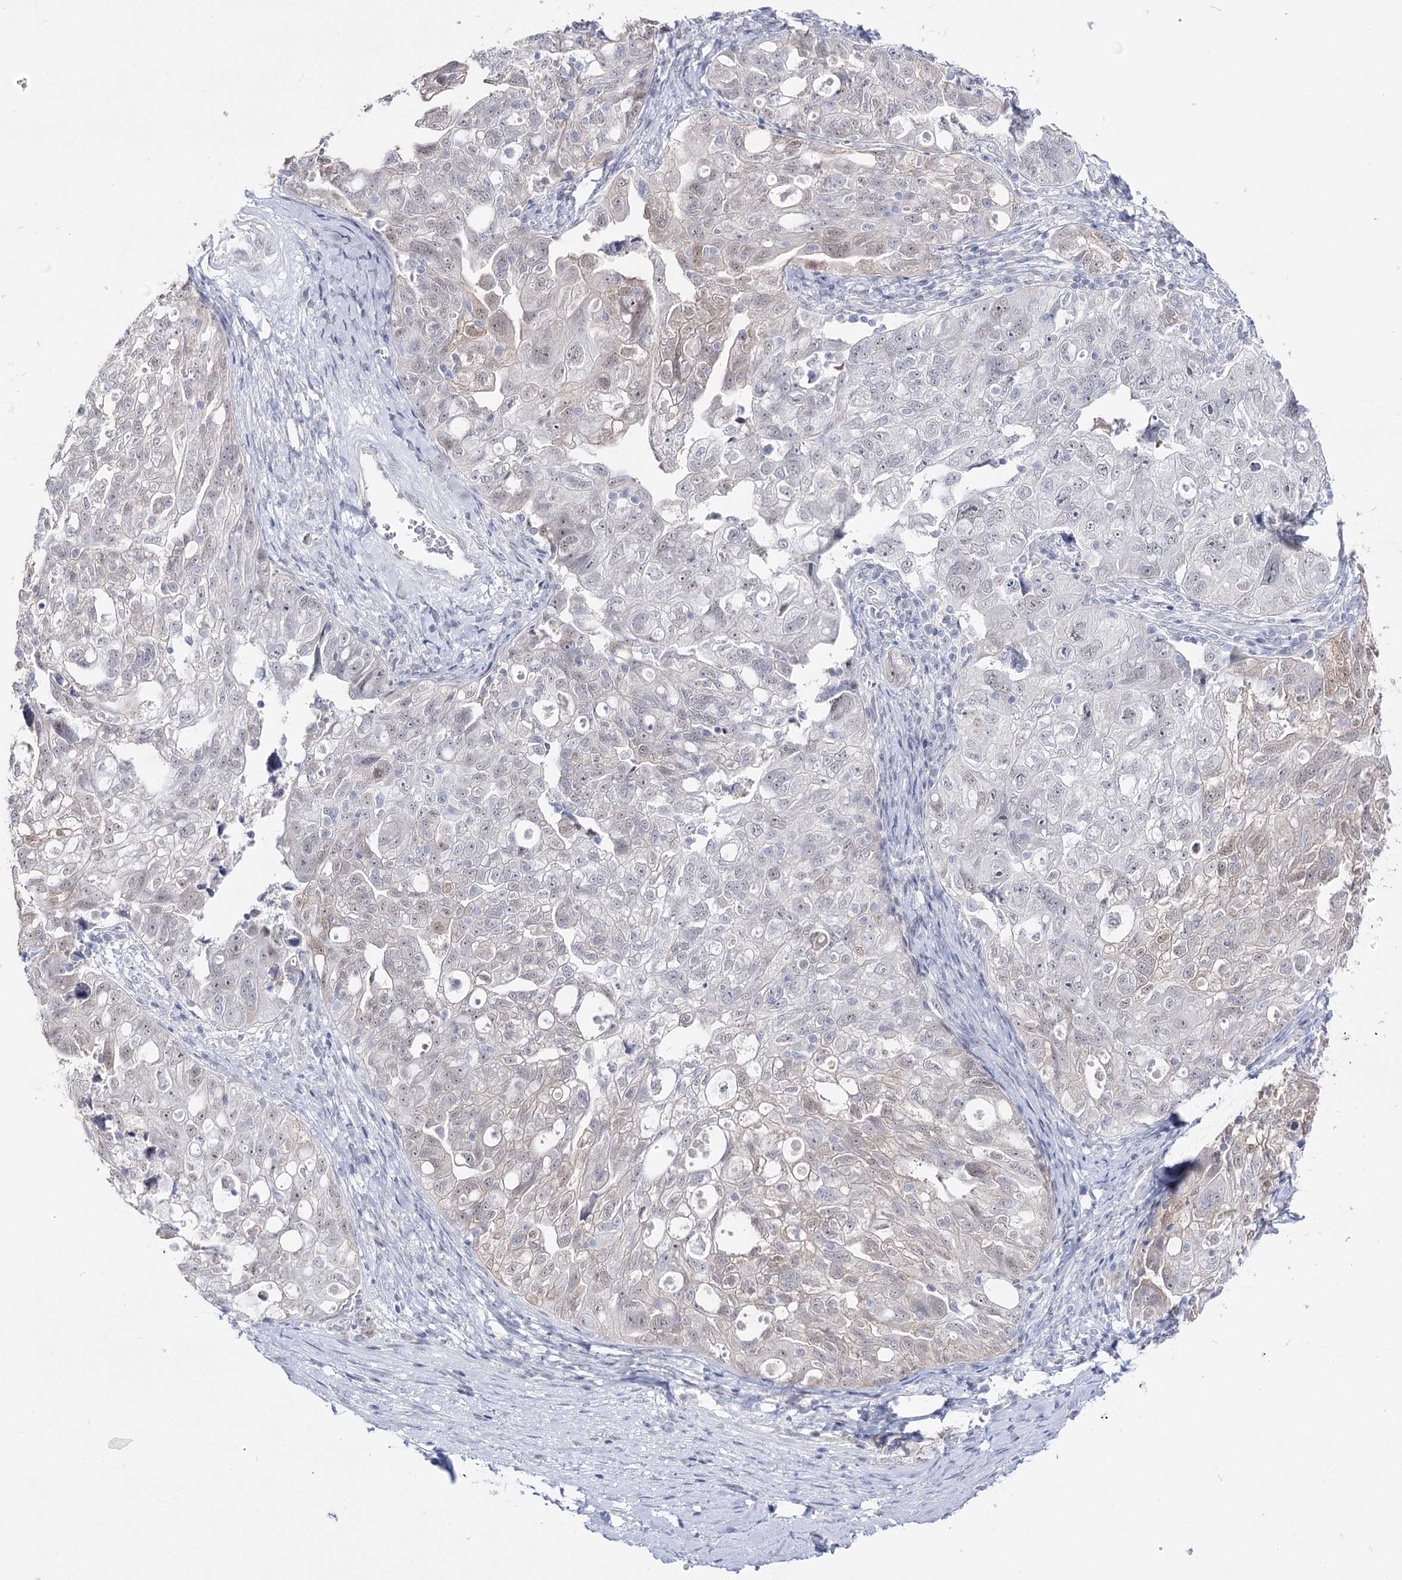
{"staining": {"intensity": "negative", "quantity": "none", "location": "none"}, "tissue": "ovarian cancer", "cell_type": "Tumor cells", "image_type": "cancer", "snomed": [{"axis": "morphology", "description": "Carcinoma, NOS"}, {"axis": "morphology", "description": "Cystadenocarcinoma, serous, NOS"}, {"axis": "topography", "description": "Ovary"}], "caption": "Immunohistochemistry micrograph of neoplastic tissue: ovarian cancer stained with DAB demonstrates no significant protein expression in tumor cells. (Stains: DAB IHC with hematoxylin counter stain, Microscopy: brightfield microscopy at high magnification).", "gene": "RBM15B", "patient": {"sex": "female", "age": 69}}